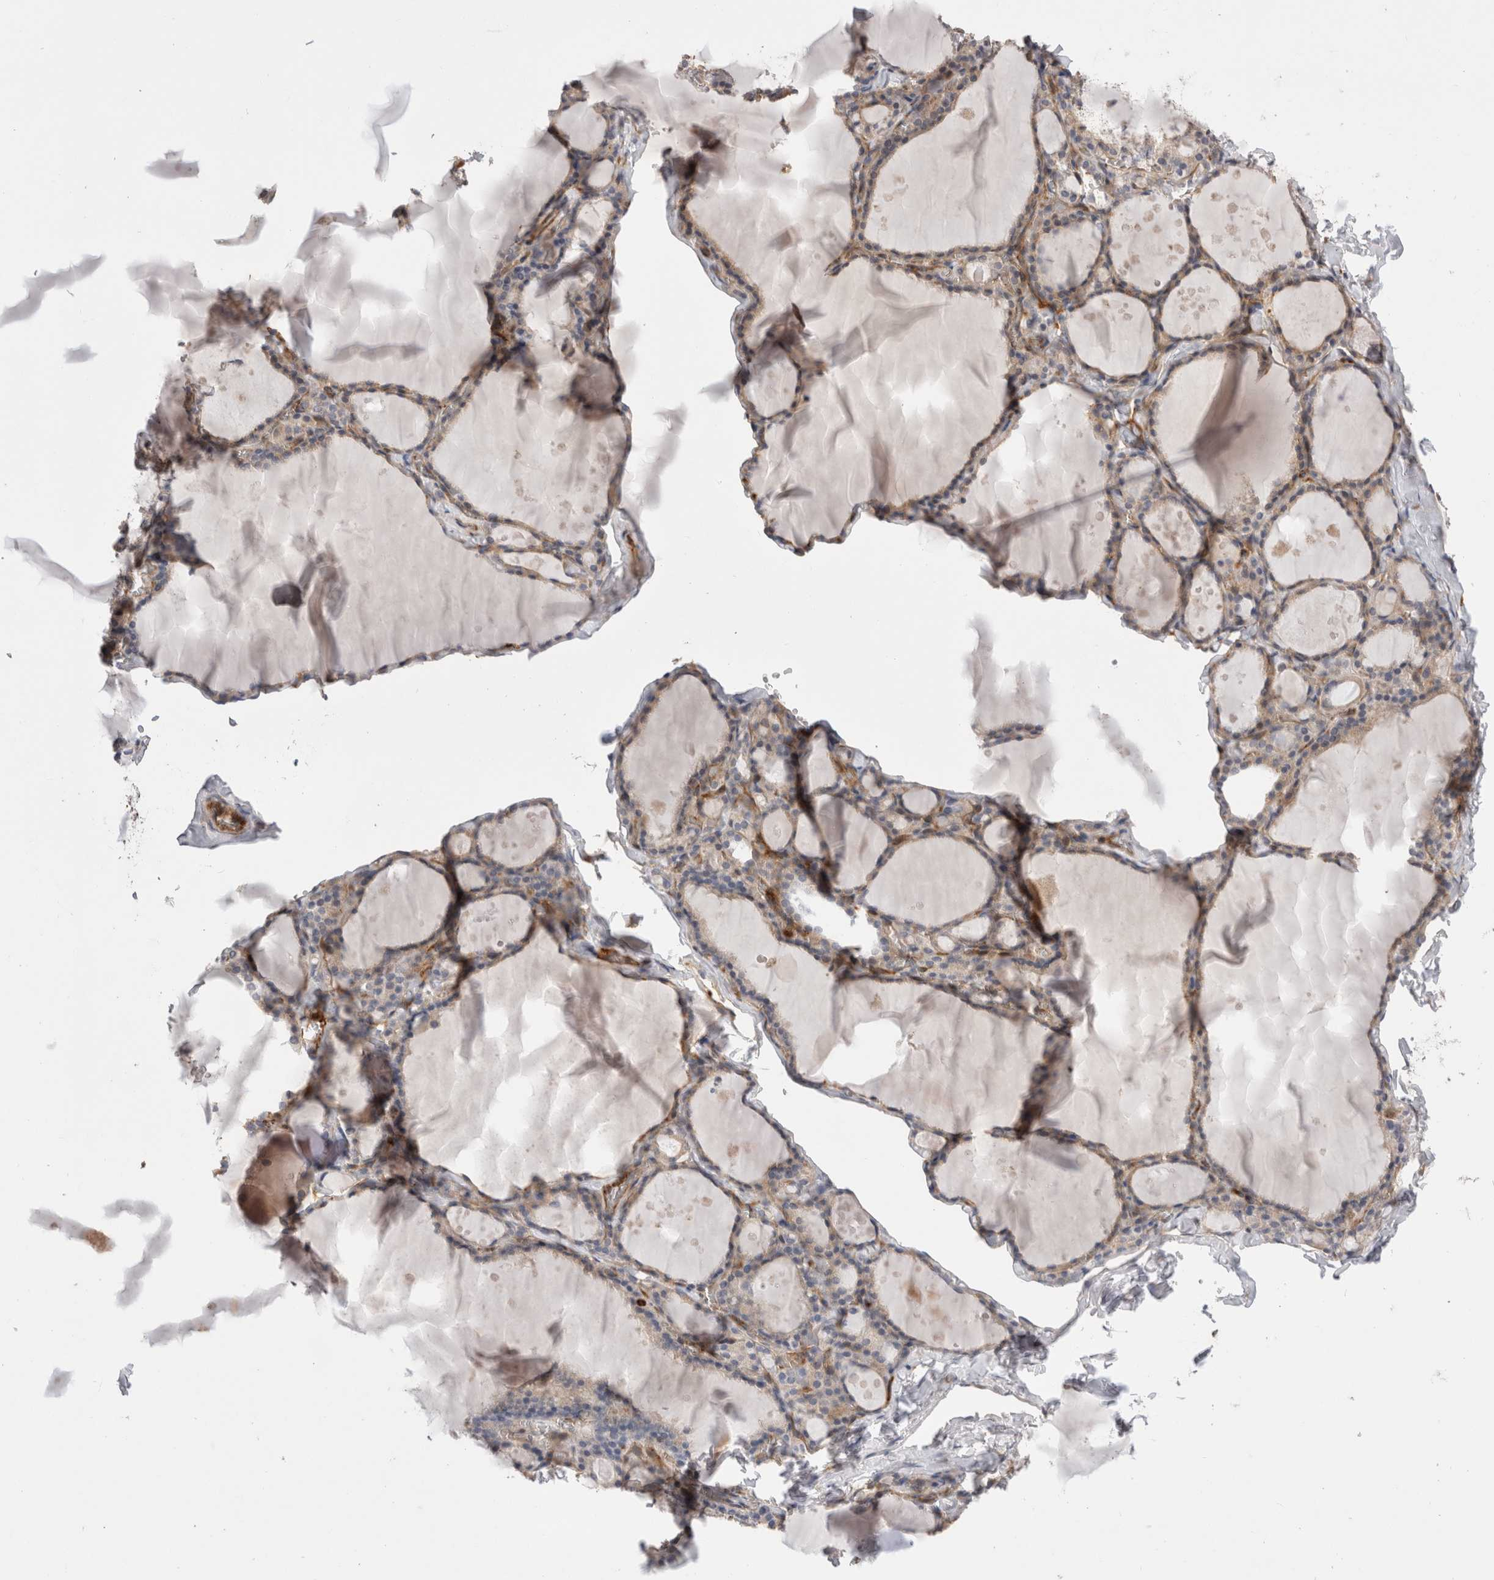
{"staining": {"intensity": "weak", "quantity": "25%-75%", "location": "cytoplasmic/membranous"}, "tissue": "thyroid gland", "cell_type": "Glandular cells", "image_type": "normal", "snomed": [{"axis": "morphology", "description": "Normal tissue, NOS"}, {"axis": "topography", "description": "Thyroid gland"}], "caption": "Immunohistochemical staining of normal thyroid gland shows weak cytoplasmic/membranous protein positivity in about 25%-75% of glandular cells.", "gene": "BNIP2", "patient": {"sex": "male", "age": 56}}